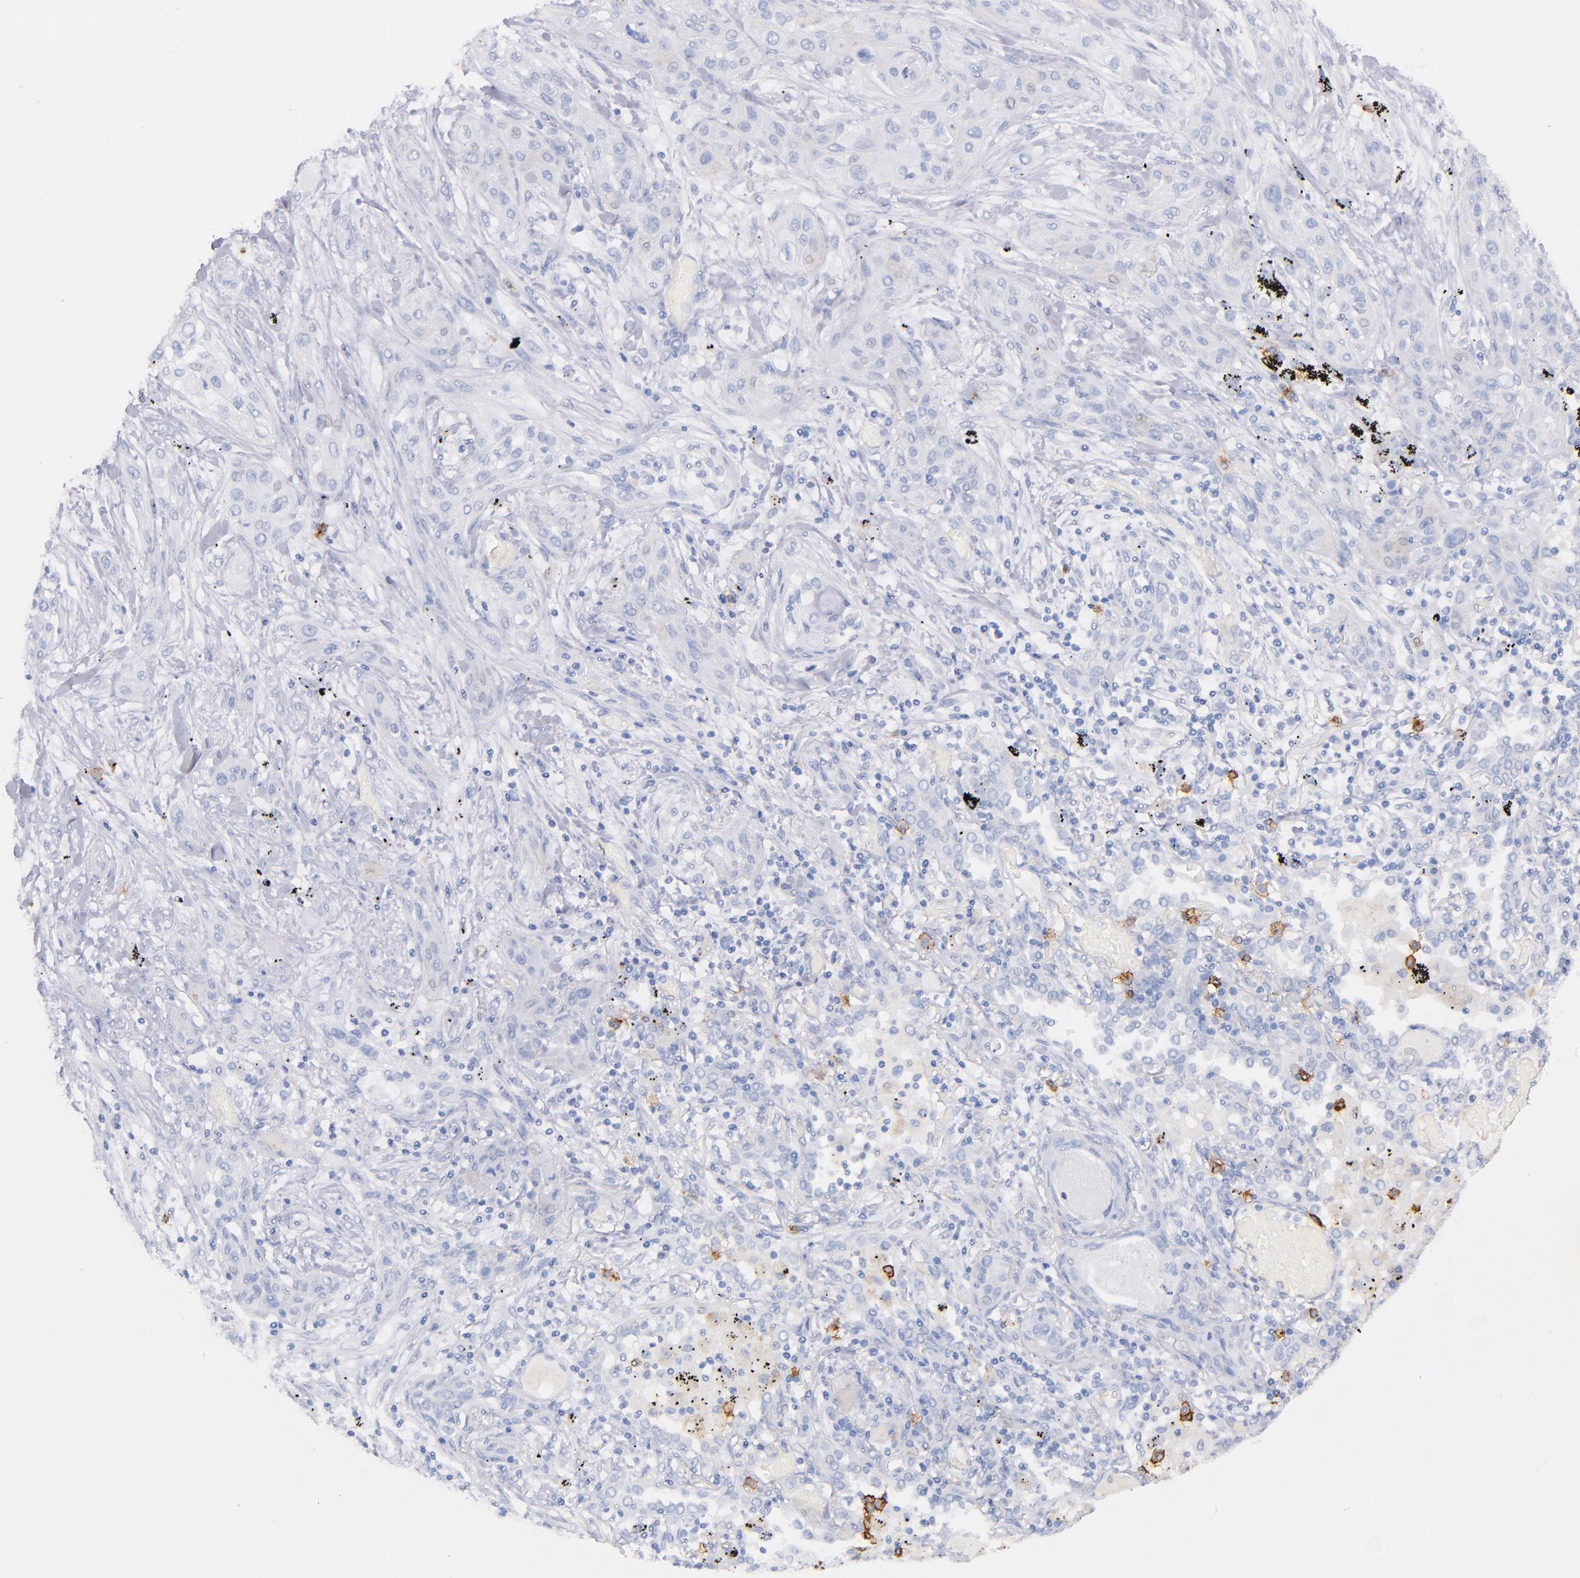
{"staining": {"intensity": "negative", "quantity": "none", "location": "none"}, "tissue": "lung cancer", "cell_type": "Tumor cells", "image_type": "cancer", "snomed": [{"axis": "morphology", "description": "Squamous cell carcinoma, NOS"}, {"axis": "topography", "description": "Lung"}], "caption": "An IHC micrograph of lung cancer (squamous cell carcinoma) is shown. There is no staining in tumor cells of lung cancer (squamous cell carcinoma).", "gene": "KIT", "patient": {"sex": "female", "age": 47}}